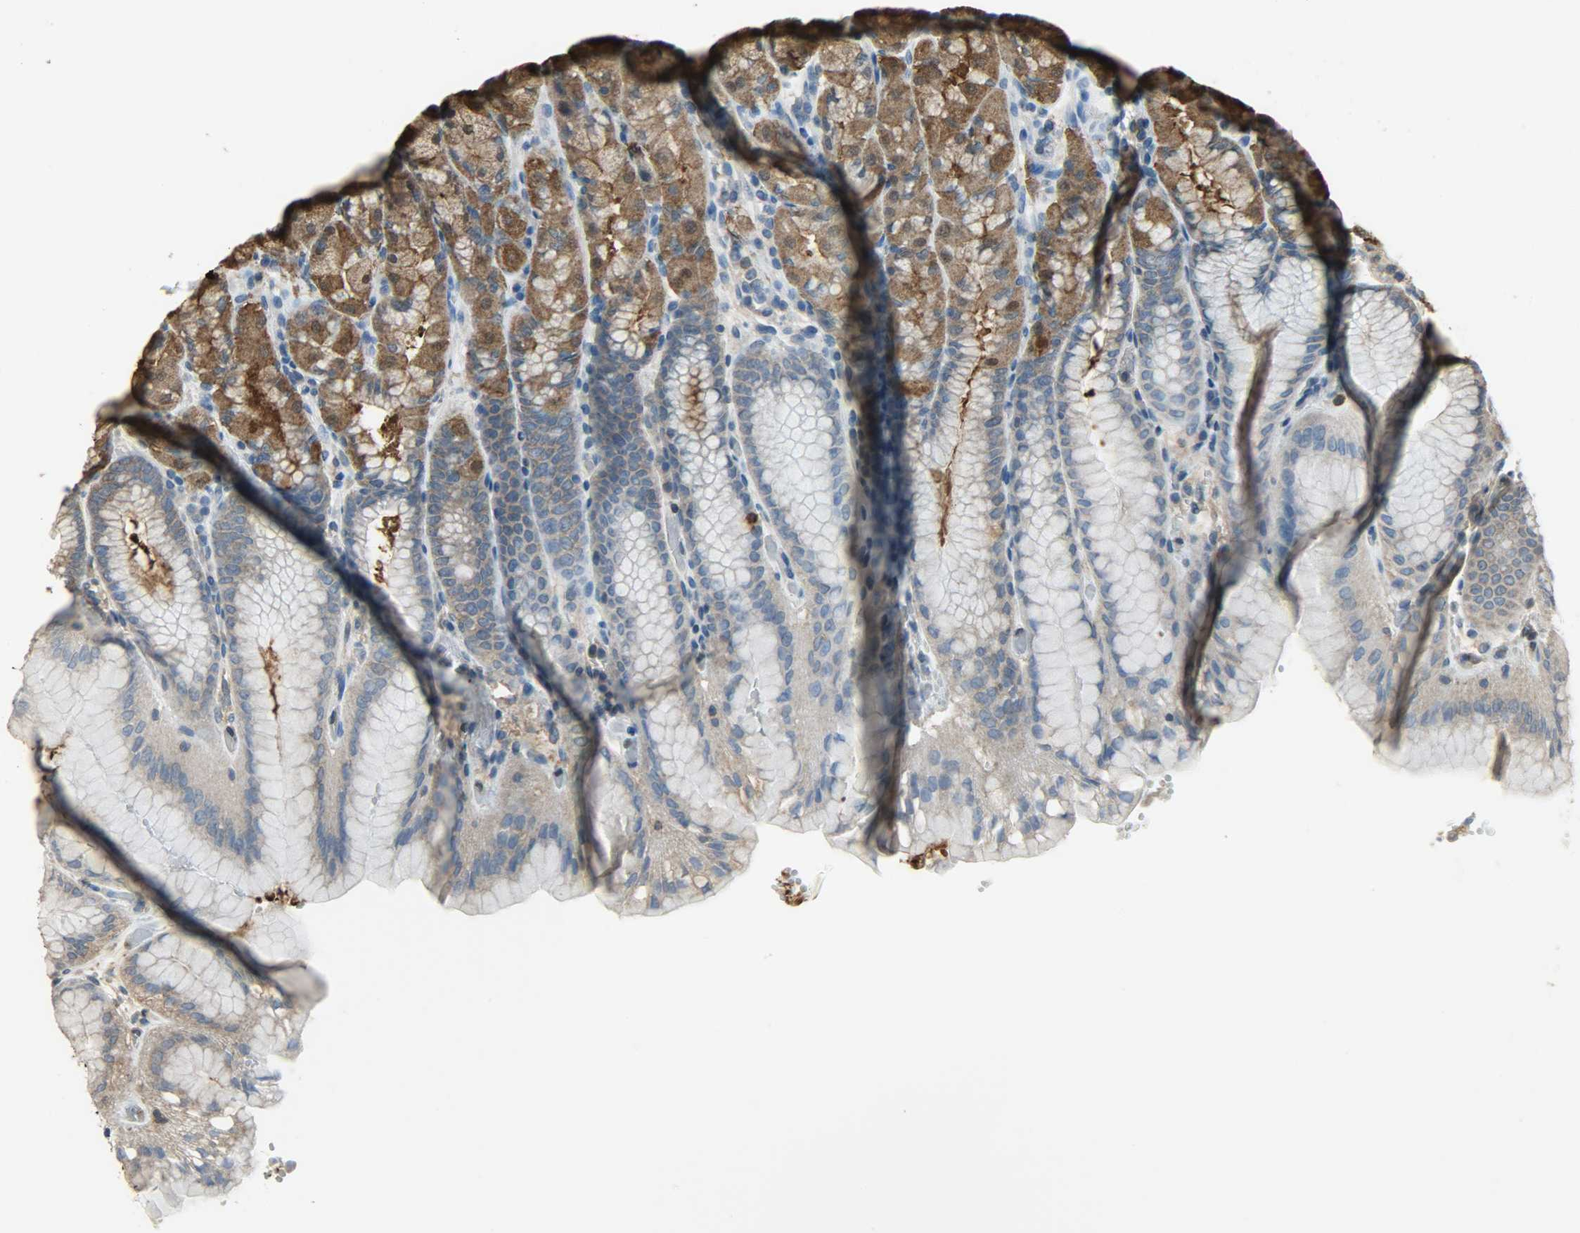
{"staining": {"intensity": "moderate", "quantity": ">75%", "location": "cytoplasmic/membranous,nuclear"}, "tissue": "stomach", "cell_type": "Glandular cells", "image_type": "normal", "snomed": [{"axis": "morphology", "description": "Normal tissue, NOS"}, {"axis": "topography", "description": "Stomach, upper"}, {"axis": "topography", "description": "Stomach"}], "caption": "High-magnification brightfield microscopy of benign stomach stained with DAB (brown) and counterstained with hematoxylin (blue). glandular cells exhibit moderate cytoplasmic/membranous,nuclear staining is seen in about>75% of cells.", "gene": "LDHB", "patient": {"sex": "male", "age": 76}}